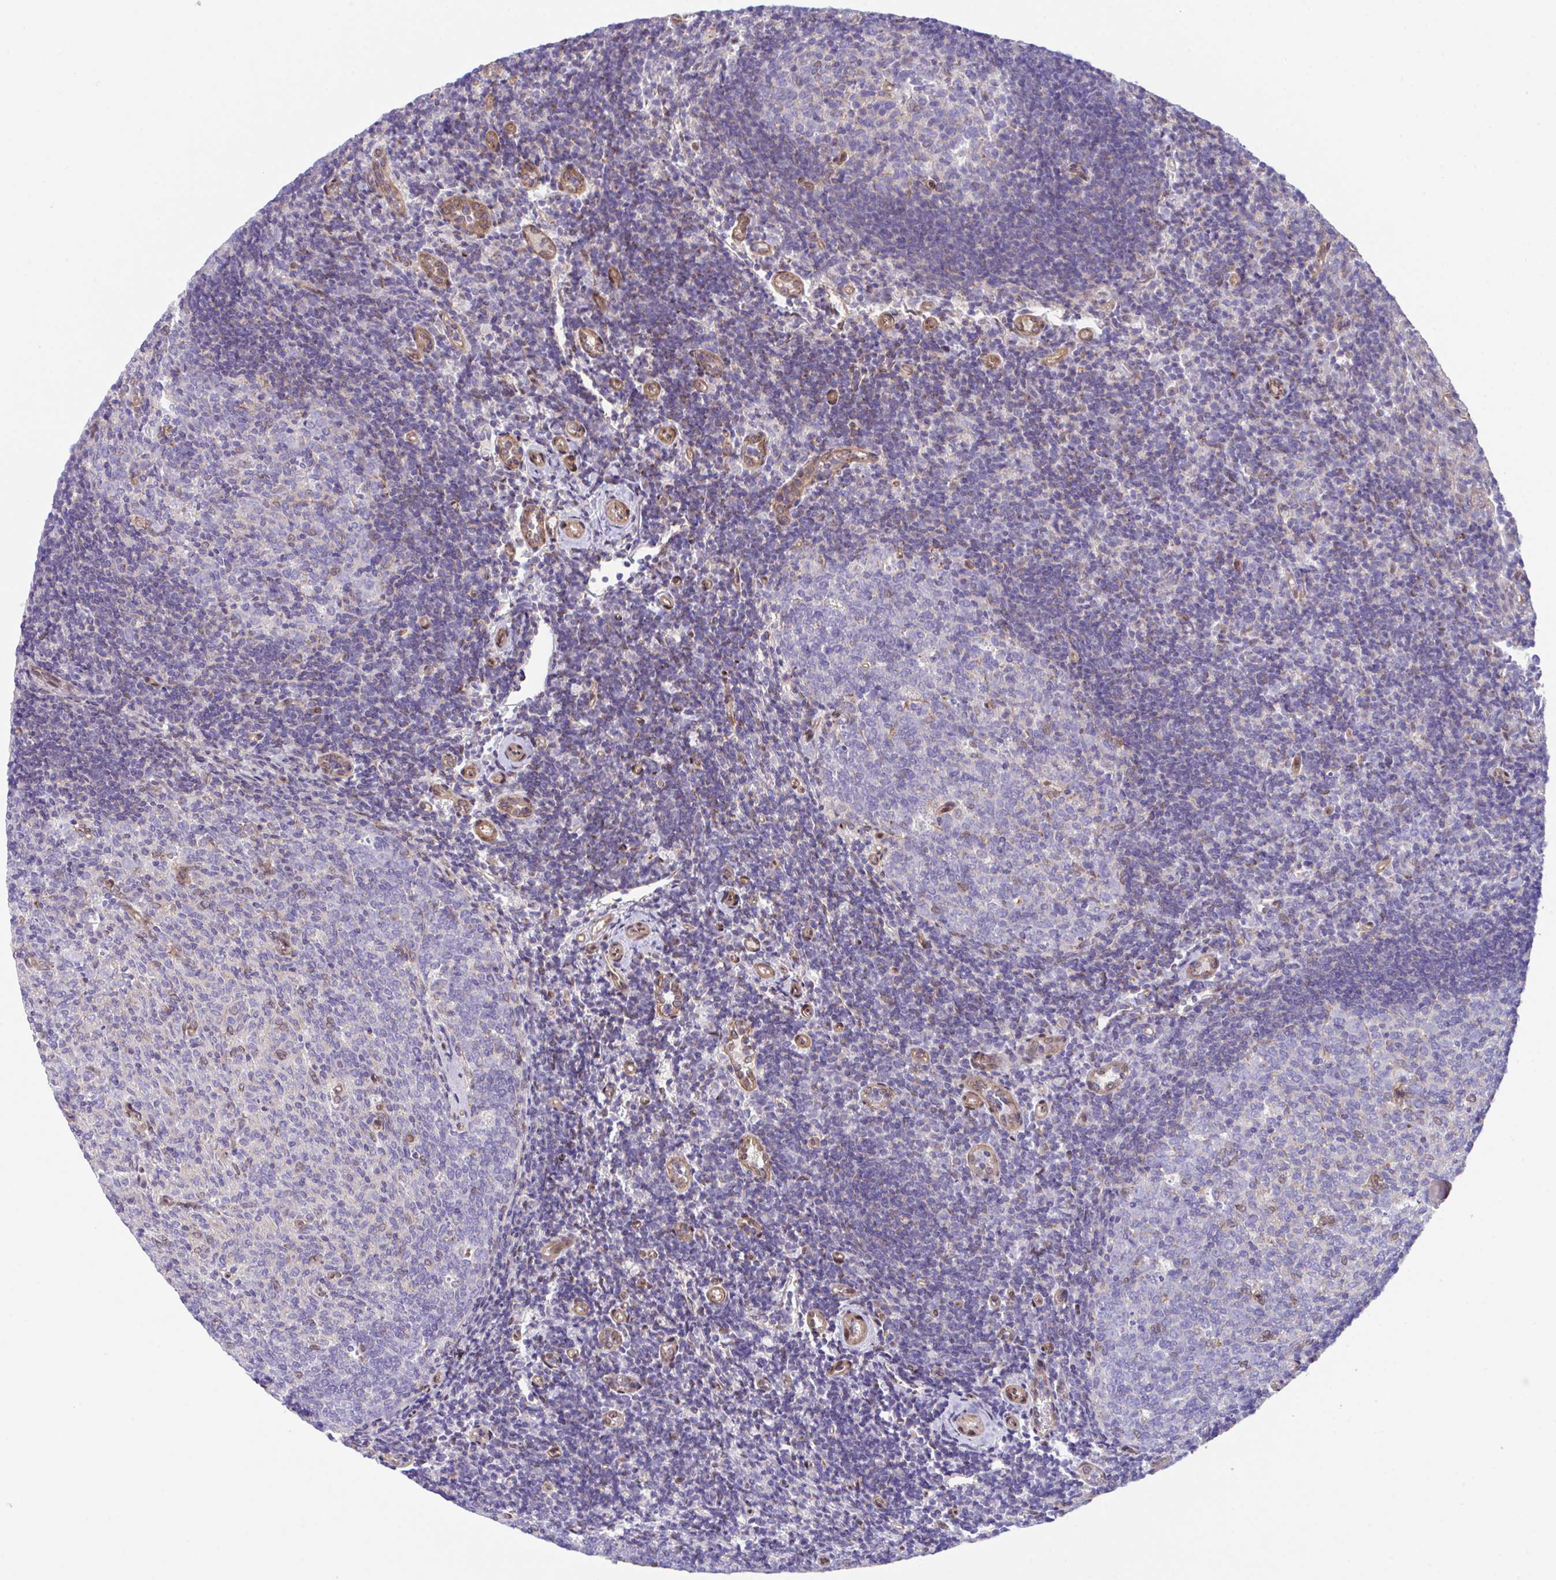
{"staining": {"intensity": "moderate", "quantity": "<25%", "location": "cytoplasmic/membranous"}, "tissue": "tonsil", "cell_type": "Germinal center cells", "image_type": "normal", "snomed": [{"axis": "morphology", "description": "Normal tissue, NOS"}, {"axis": "topography", "description": "Tonsil"}], "caption": "Tonsil stained with DAB immunohistochemistry reveals low levels of moderate cytoplasmic/membranous positivity in about <25% of germinal center cells.", "gene": "ZBED3", "patient": {"sex": "female", "age": 10}}